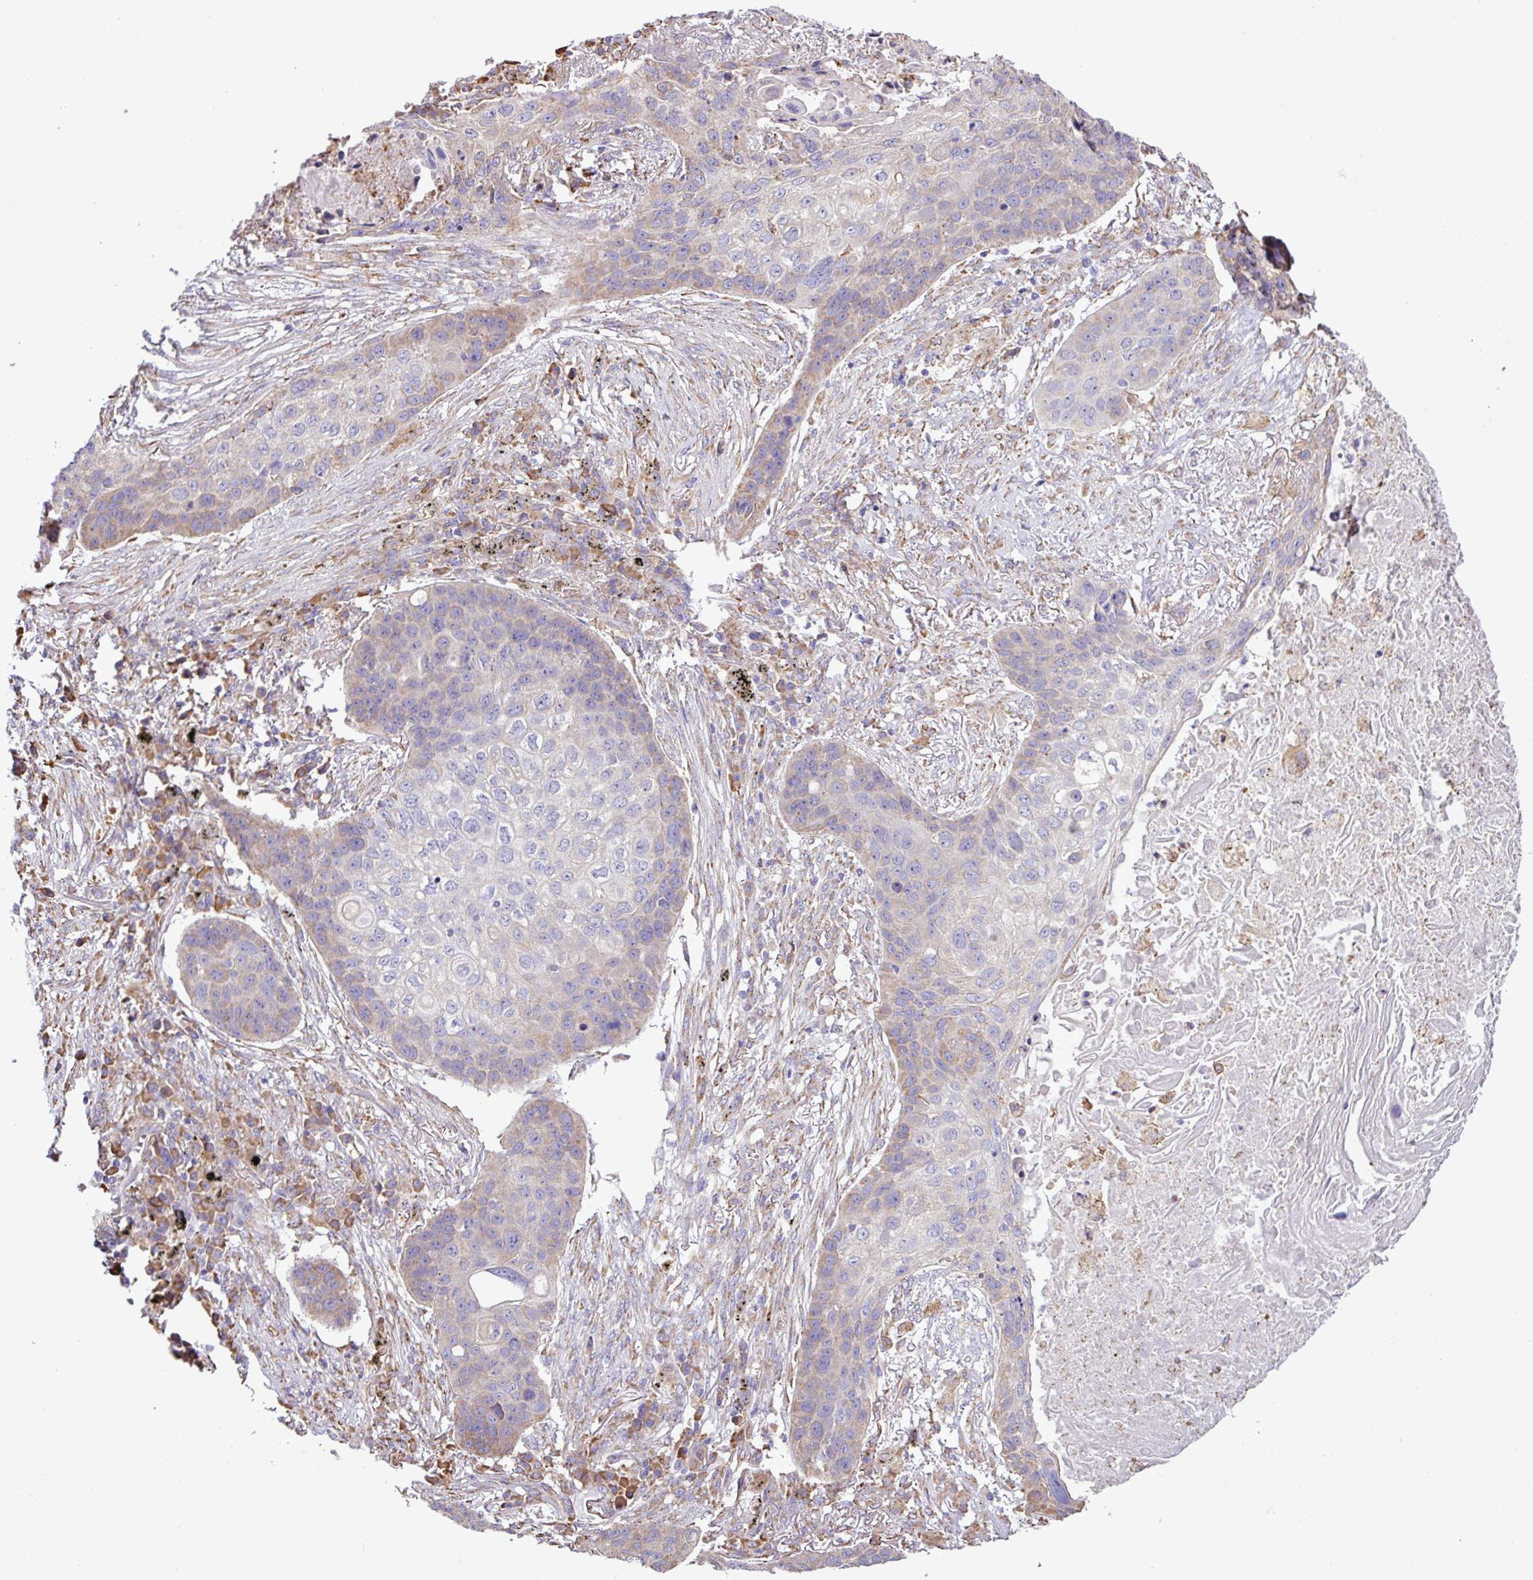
{"staining": {"intensity": "weak", "quantity": "<25%", "location": "cytoplasmic/membranous"}, "tissue": "lung cancer", "cell_type": "Tumor cells", "image_type": "cancer", "snomed": [{"axis": "morphology", "description": "Squamous cell carcinoma, NOS"}, {"axis": "topography", "description": "Lung"}], "caption": "Lung cancer (squamous cell carcinoma) stained for a protein using immunohistochemistry exhibits no positivity tumor cells.", "gene": "ZSCAN5A", "patient": {"sex": "female", "age": 63}}